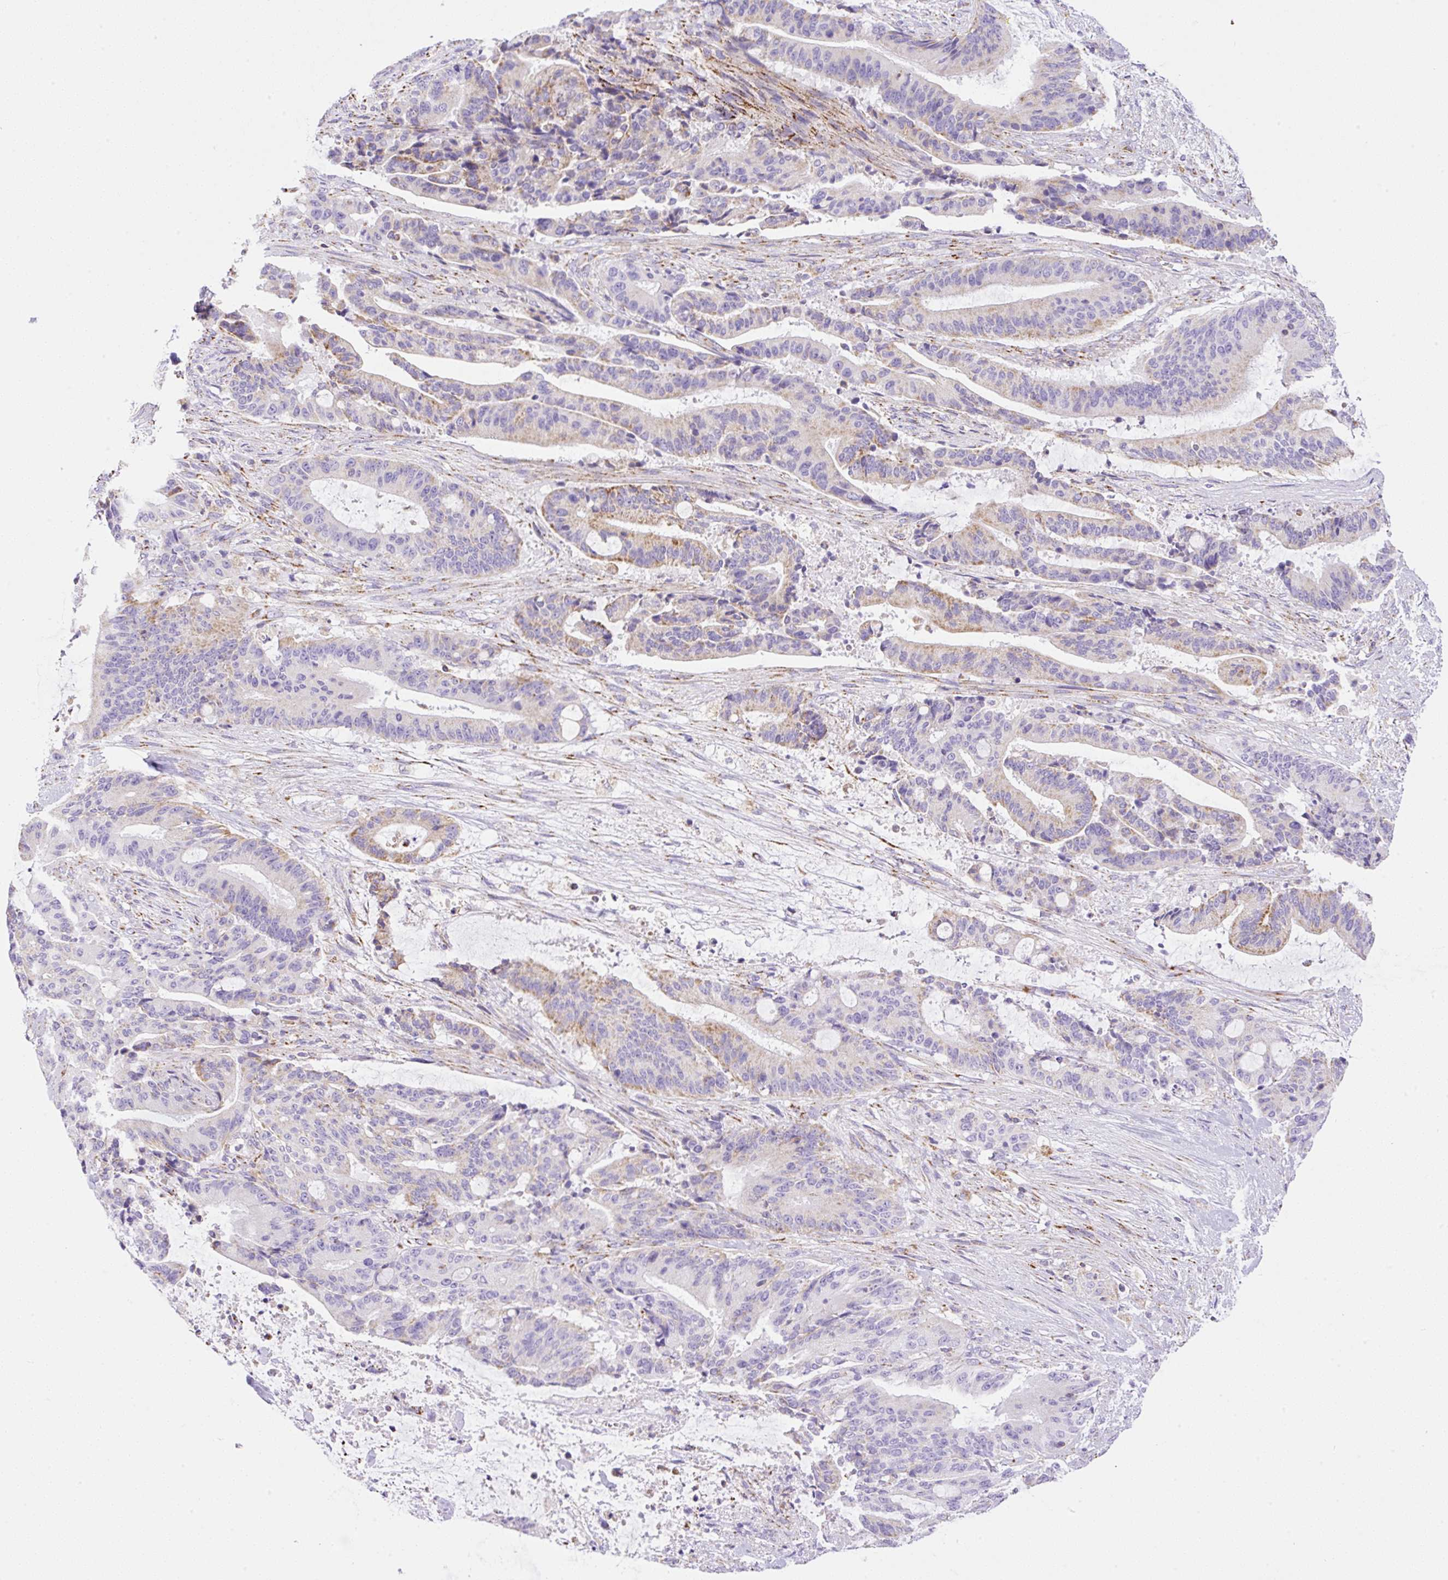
{"staining": {"intensity": "moderate", "quantity": "<25%", "location": "cytoplasmic/membranous"}, "tissue": "liver cancer", "cell_type": "Tumor cells", "image_type": "cancer", "snomed": [{"axis": "morphology", "description": "Normal tissue, NOS"}, {"axis": "morphology", "description": "Cholangiocarcinoma"}, {"axis": "topography", "description": "Liver"}, {"axis": "topography", "description": "Peripheral nerve tissue"}], "caption": "Liver cancer (cholangiocarcinoma) stained with DAB (3,3'-diaminobenzidine) immunohistochemistry (IHC) reveals low levels of moderate cytoplasmic/membranous staining in about <25% of tumor cells. Nuclei are stained in blue.", "gene": "NF1", "patient": {"sex": "female", "age": 73}}